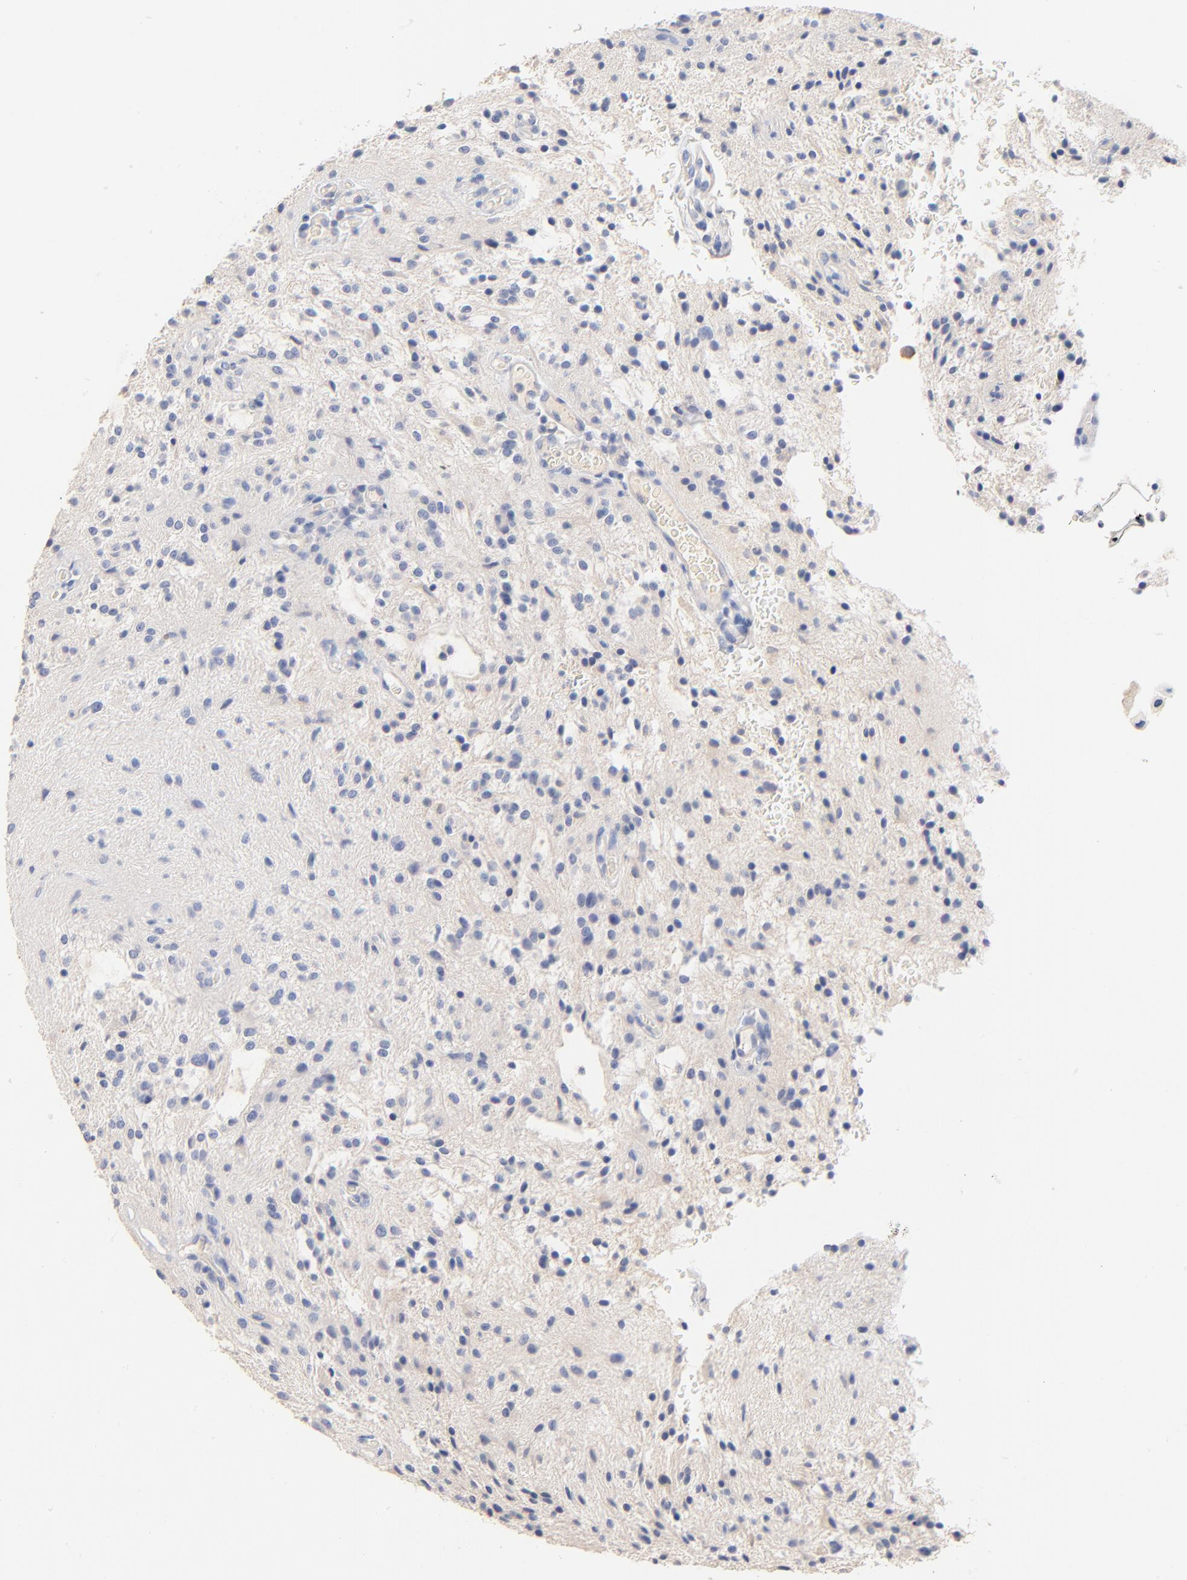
{"staining": {"intensity": "negative", "quantity": "none", "location": "none"}, "tissue": "glioma", "cell_type": "Tumor cells", "image_type": "cancer", "snomed": [{"axis": "morphology", "description": "Glioma, malignant, NOS"}, {"axis": "topography", "description": "Cerebellum"}], "caption": "Immunohistochemical staining of human glioma (malignant) reveals no significant expression in tumor cells.", "gene": "CPS1", "patient": {"sex": "female", "age": 10}}